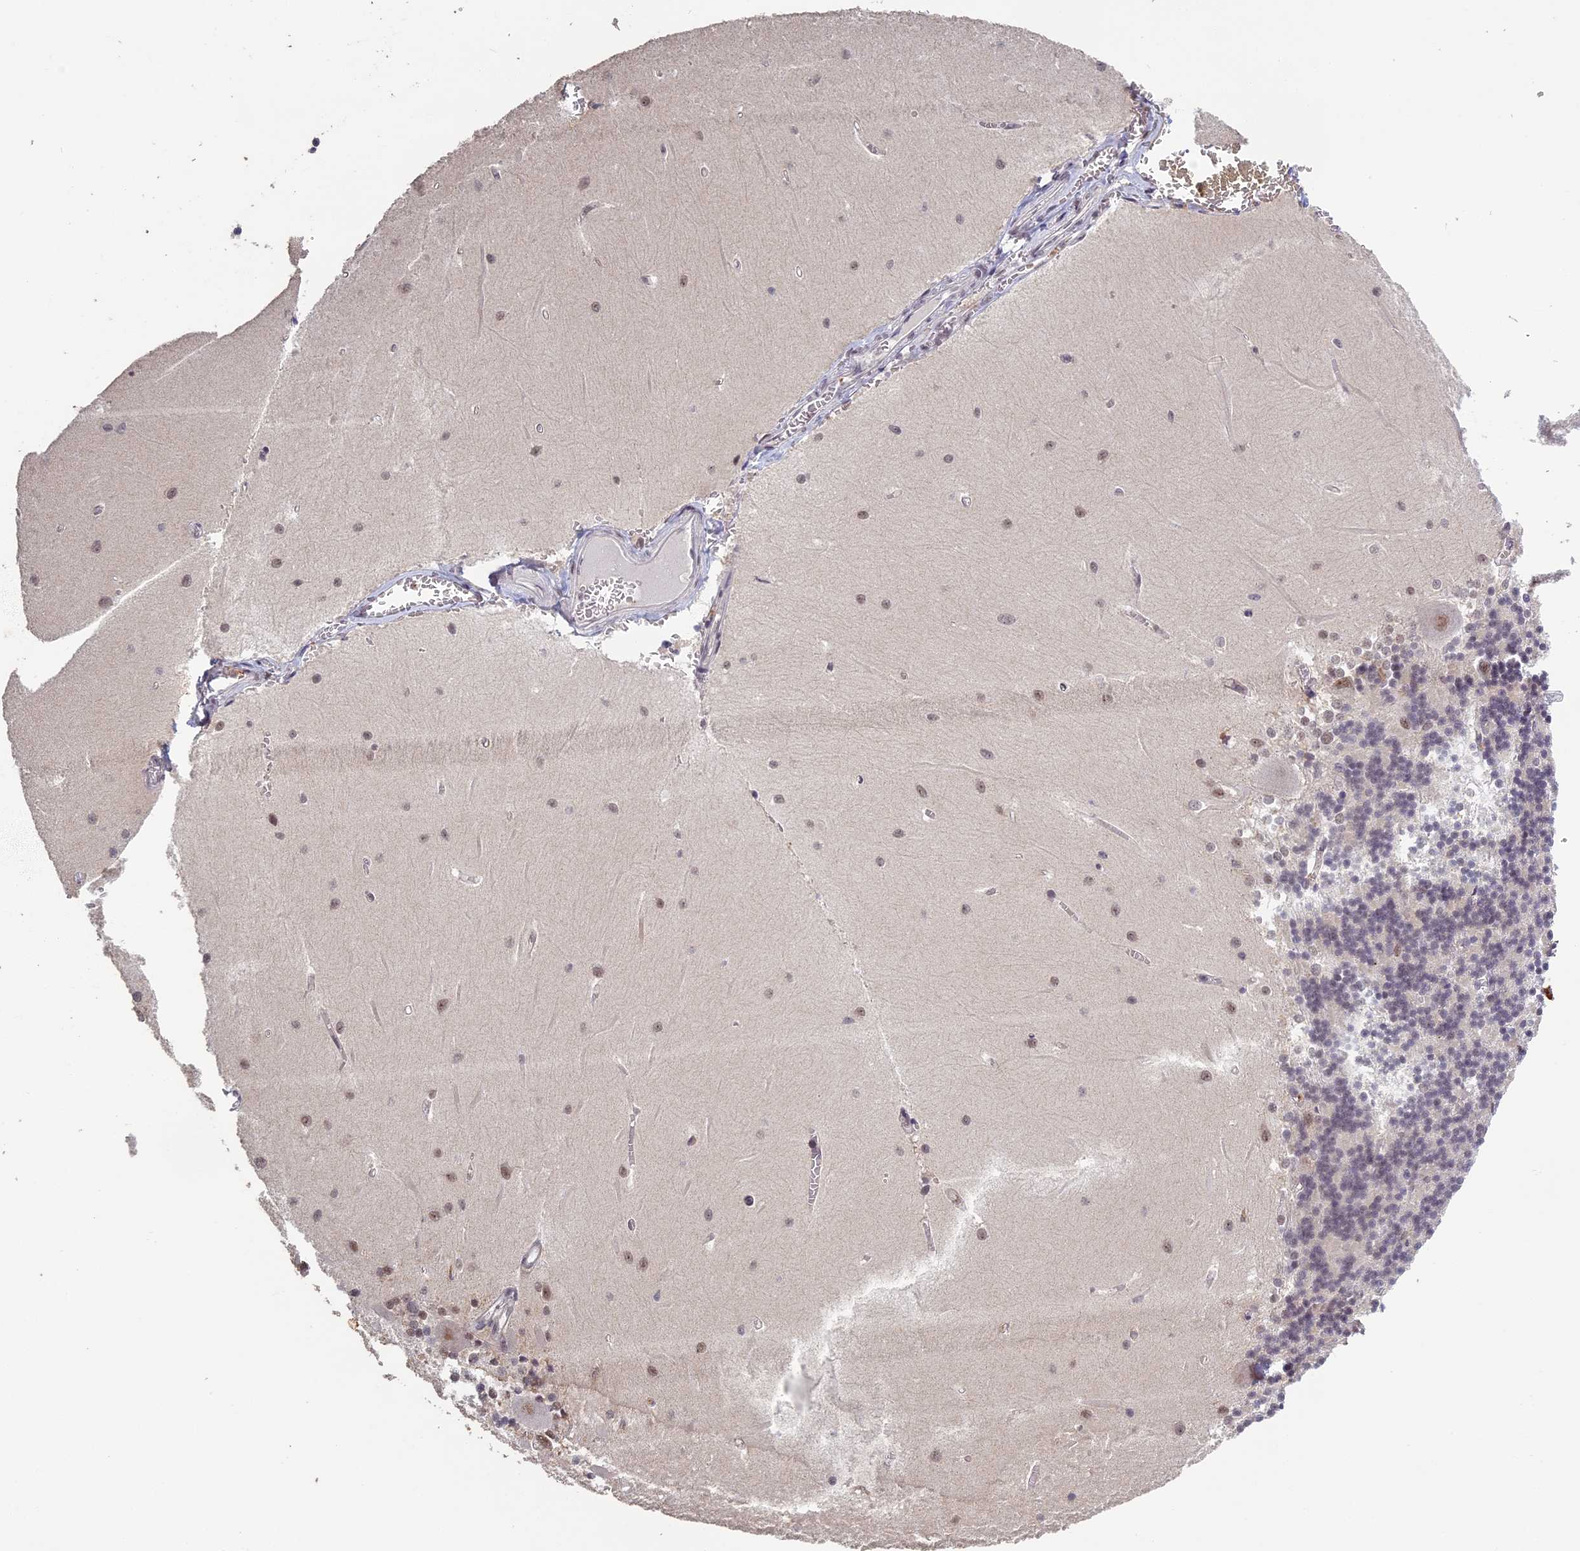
{"staining": {"intensity": "negative", "quantity": "none", "location": "none"}, "tissue": "cerebellum", "cell_type": "Cells in granular layer", "image_type": "normal", "snomed": [{"axis": "morphology", "description": "Normal tissue, NOS"}, {"axis": "topography", "description": "Cerebellum"}], "caption": "High magnification brightfield microscopy of benign cerebellum stained with DAB (3,3'-diaminobenzidine) (brown) and counterstained with hematoxylin (blue): cells in granular layer show no significant expression. (Stains: DAB immunohistochemistry with hematoxylin counter stain, Microscopy: brightfield microscopy at high magnification).", "gene": "MORF4L1", "patient": {"sex": "male", "age": 37}}